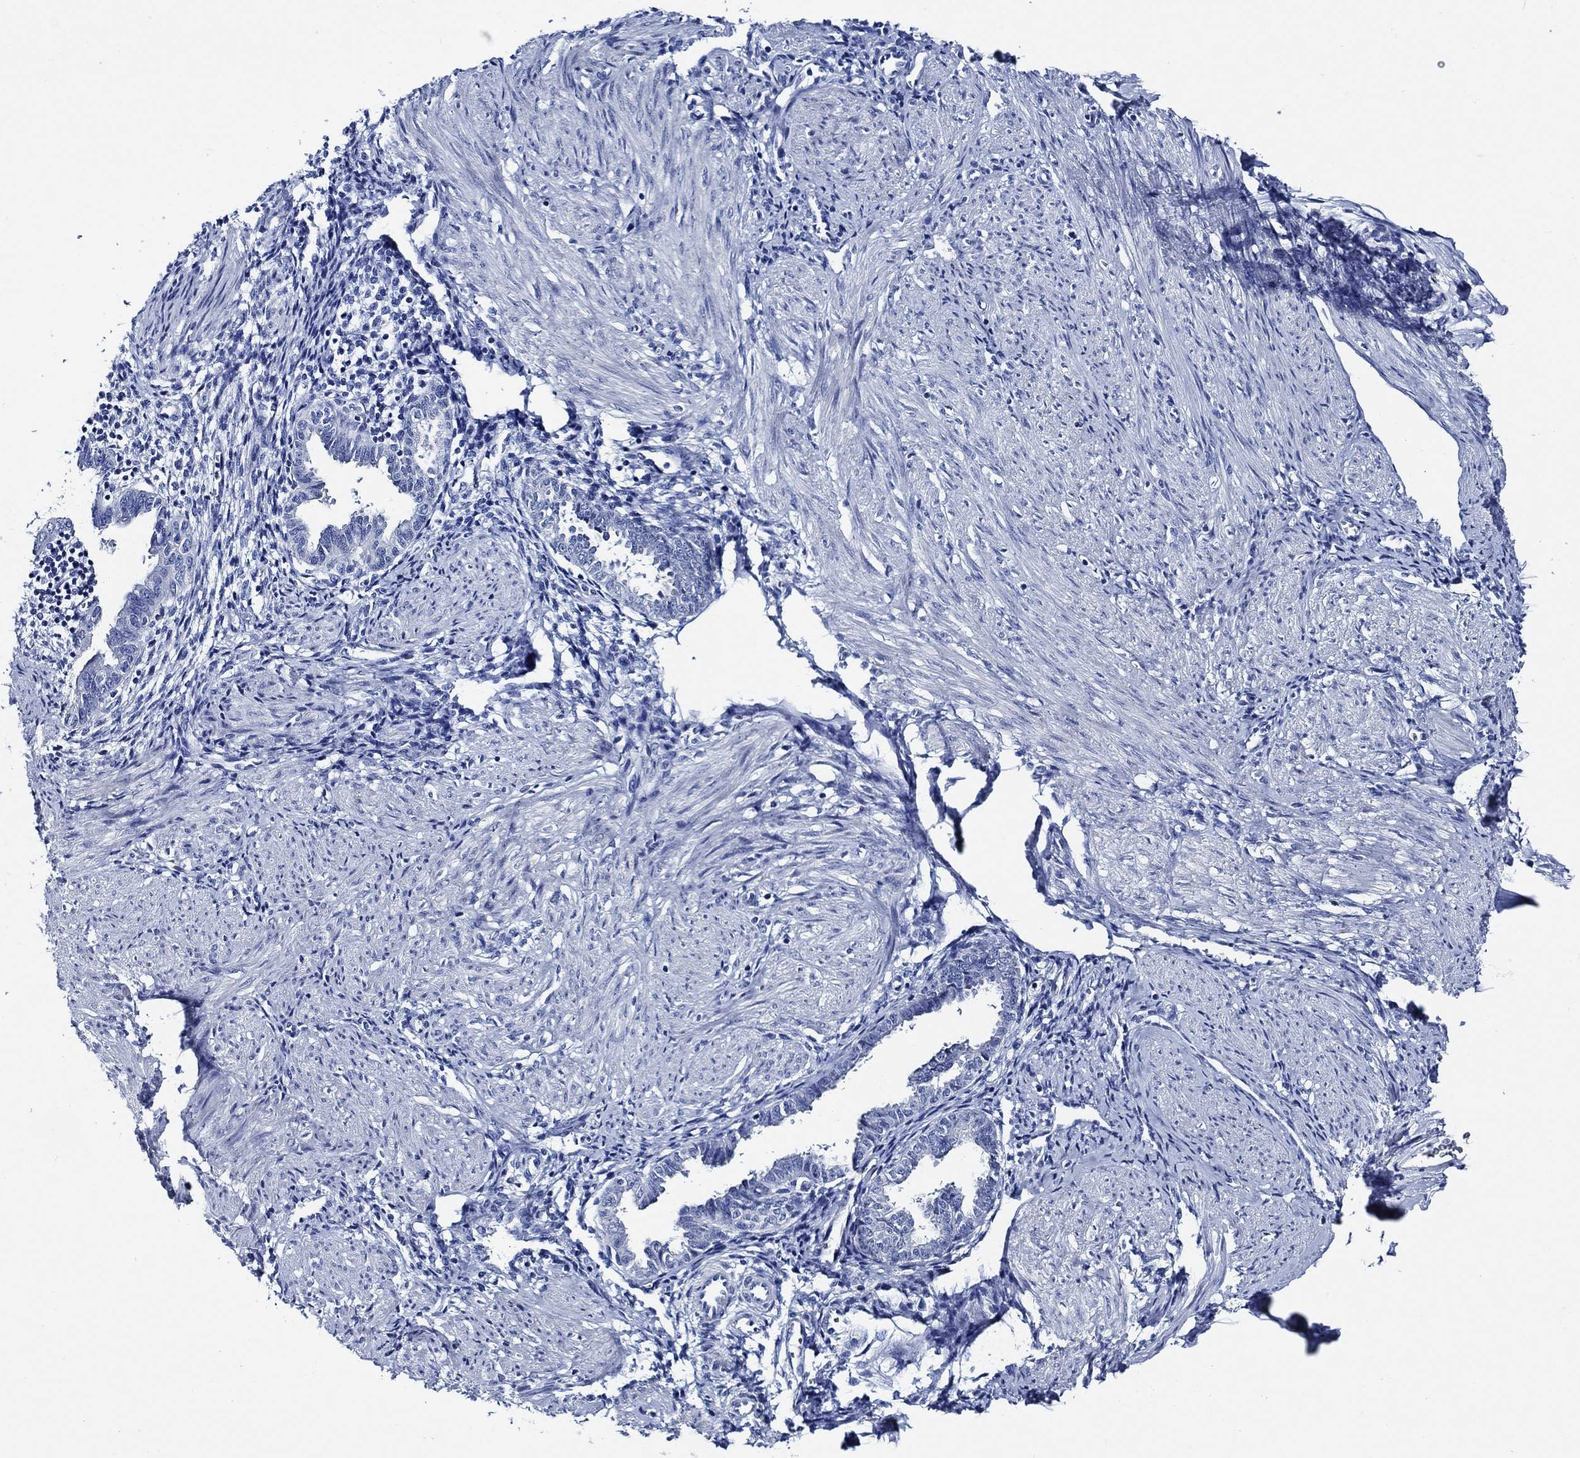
{"staining": {"intensity": "negative", "quantity": "none", "location": "none"}, "tissue": "endometrium", "cell_type": "Cells in endometrial stroma", "image_type": "normal", "snomed": [{"axis": "morphology", "description": "Normal tissue, NOS"}, {"axis": "topography", "description": "Endometrium"}], "caption": "IHC photomicrograph of normal endometrium: endometrium stained with DAB (3,3'-diaminobenzidine) shows no significant protein positivity in cells in endometrial stroma.", "gene": "WDR62", "patient": {"sex": "female", "age": 37}}